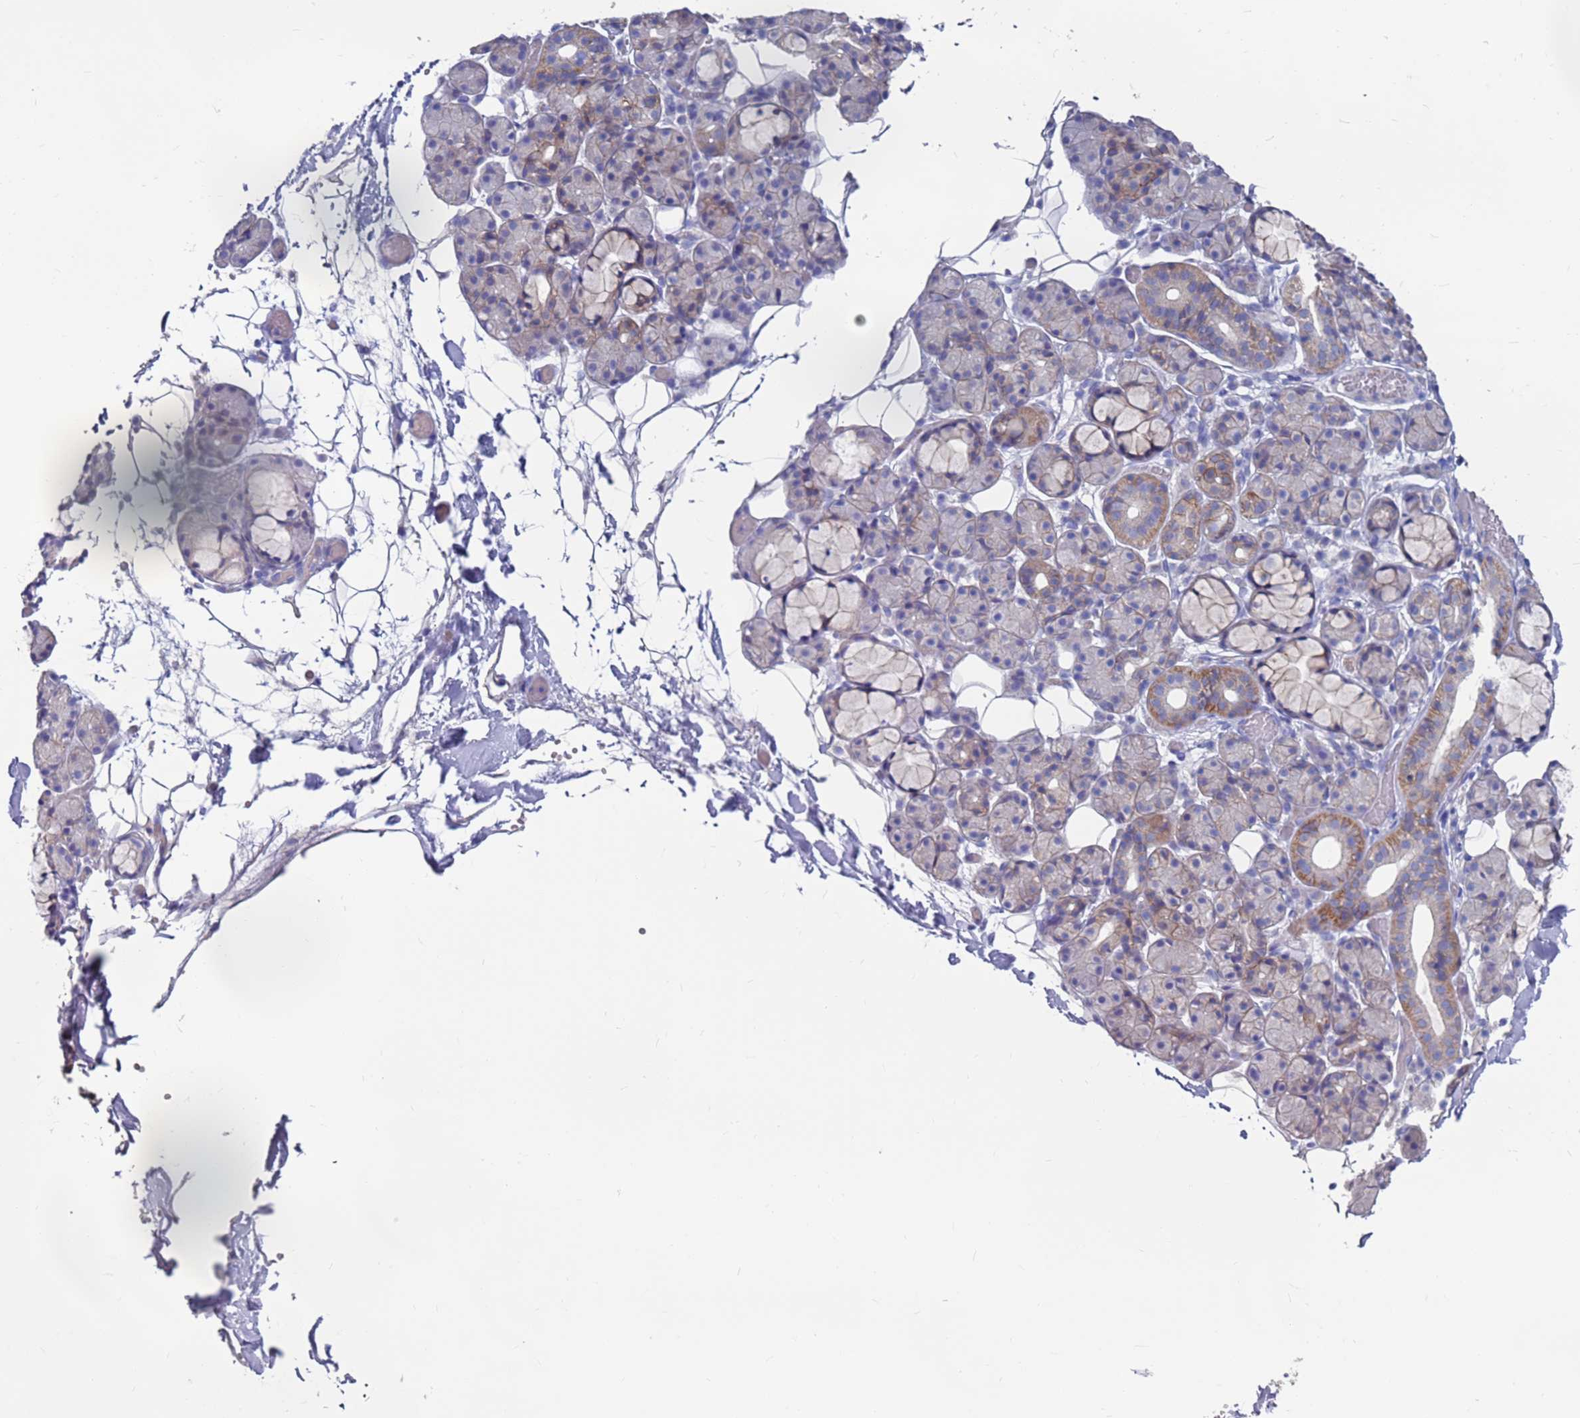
{"staining": {"intensity": "moderate", "quantity": "<25%", "location": "cytoplasmic/membranous"}, "tissue": "salivary gland", "cell_type": "Glandular cells", "image_type": "normal", "snomed": [{"axis": "morphology", "description": "Normal tissue, NOS"}, {"axis": "topography", "description": "Salivary gland"}], "caption": "About <25% of glandular cells in benign human salivary gland reveal moderate cytoplasmic/membranous protein staining as visualized by brown immunohistochemical staining.", "gene": "KRTCAP3", "patient": {"sex": "male", "age": 63}}